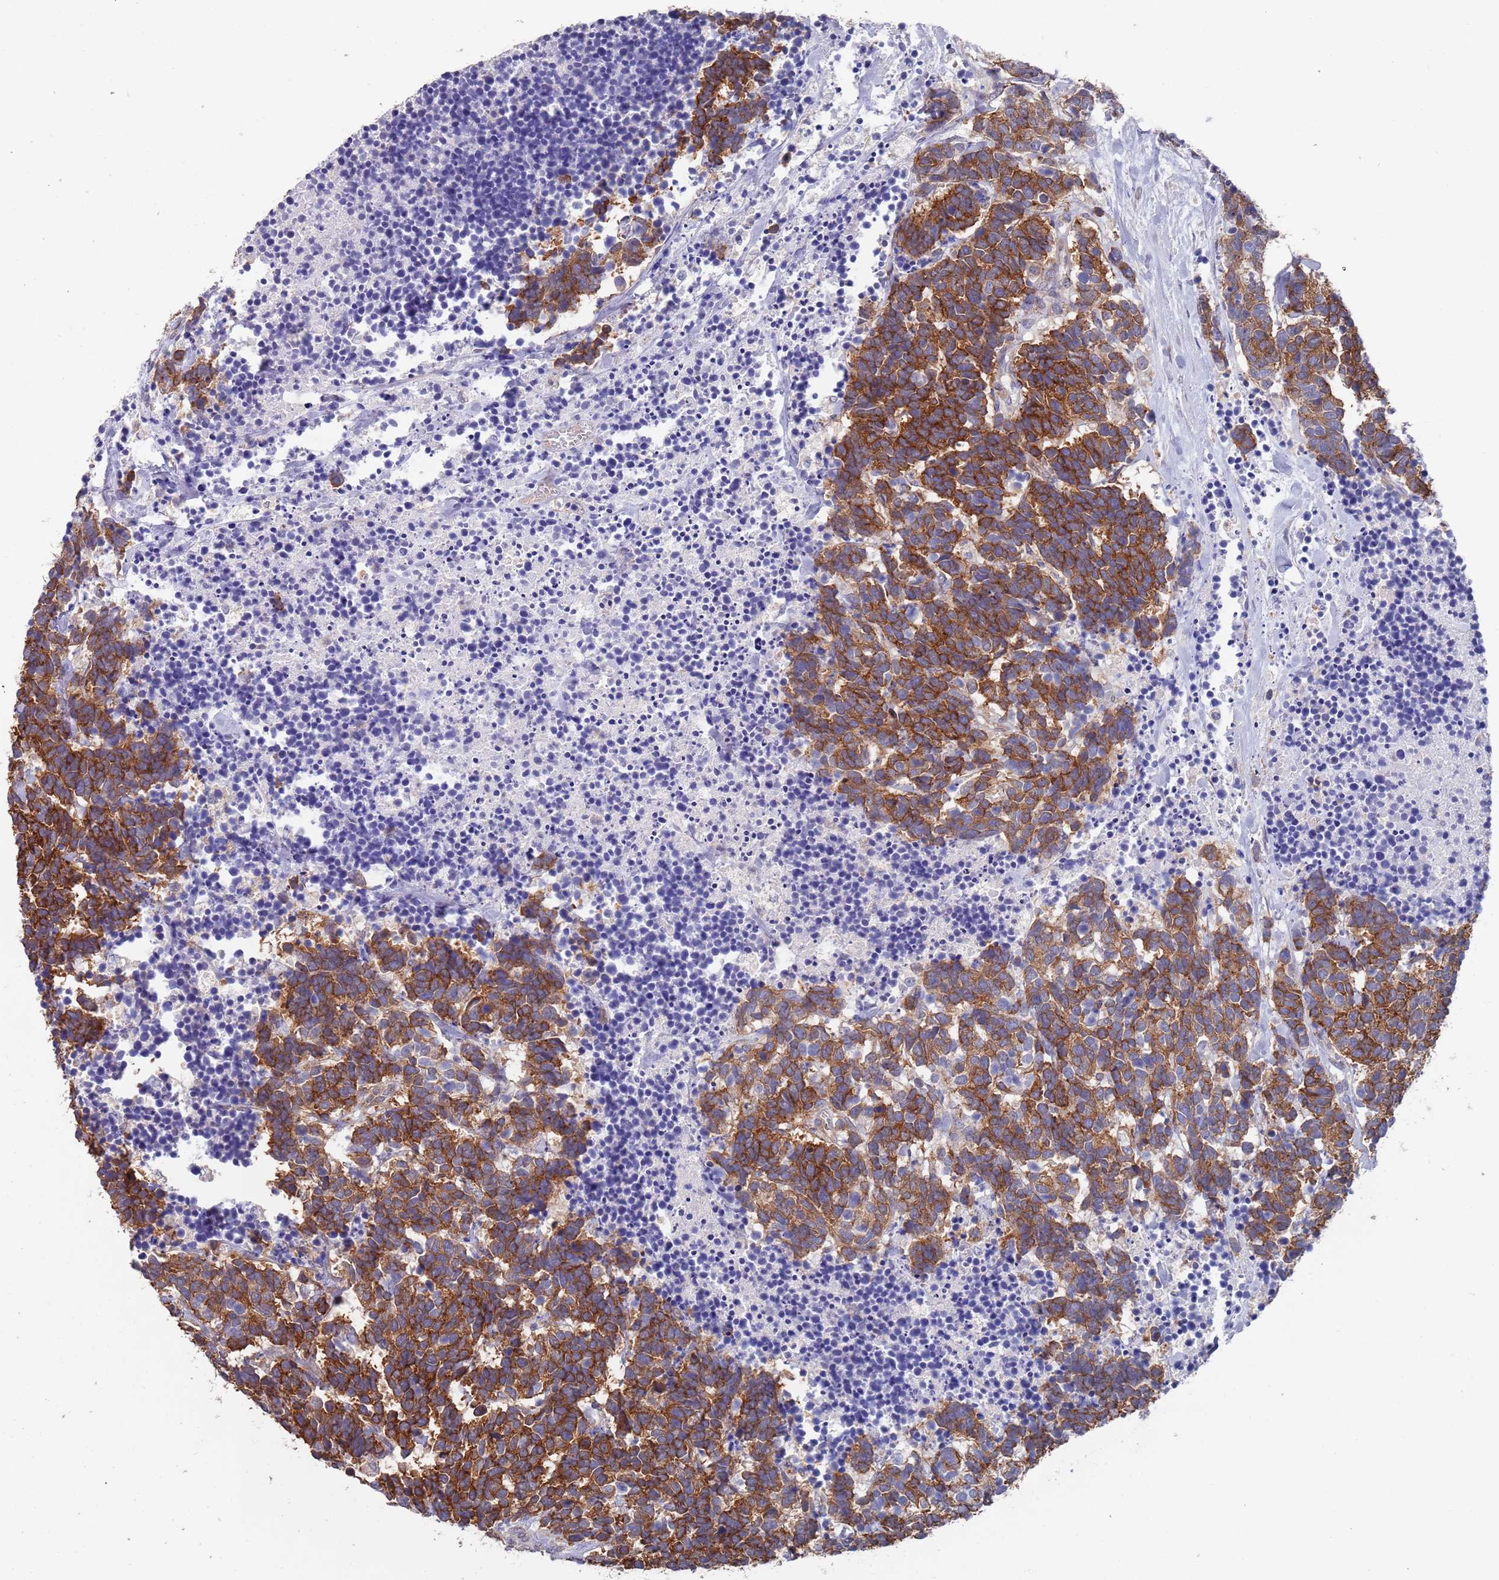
{"staining": {"intensity": "moderate", "quantity": ">75%", "location": "cytoplasmic/membranous"}, "tissue": "carcinoid", "cell_type": "Tumor cells", "image_type": "cancer", "snomed": [{"axis": "morphology", "description": "Carcinoma, NOS"}, {"axis": "morphology", "description": "Carcinoid, malignant, NOS"}, {"axis": "topography", "description": "Urinary bladder"}], "caption": "Protein expression analysis of carcinoma displays moderate cytoplasmic/membranous staining in about >75% of tumor cells.", "gene": "ANK2", "patient": {"sex": "male", "age": 57}}